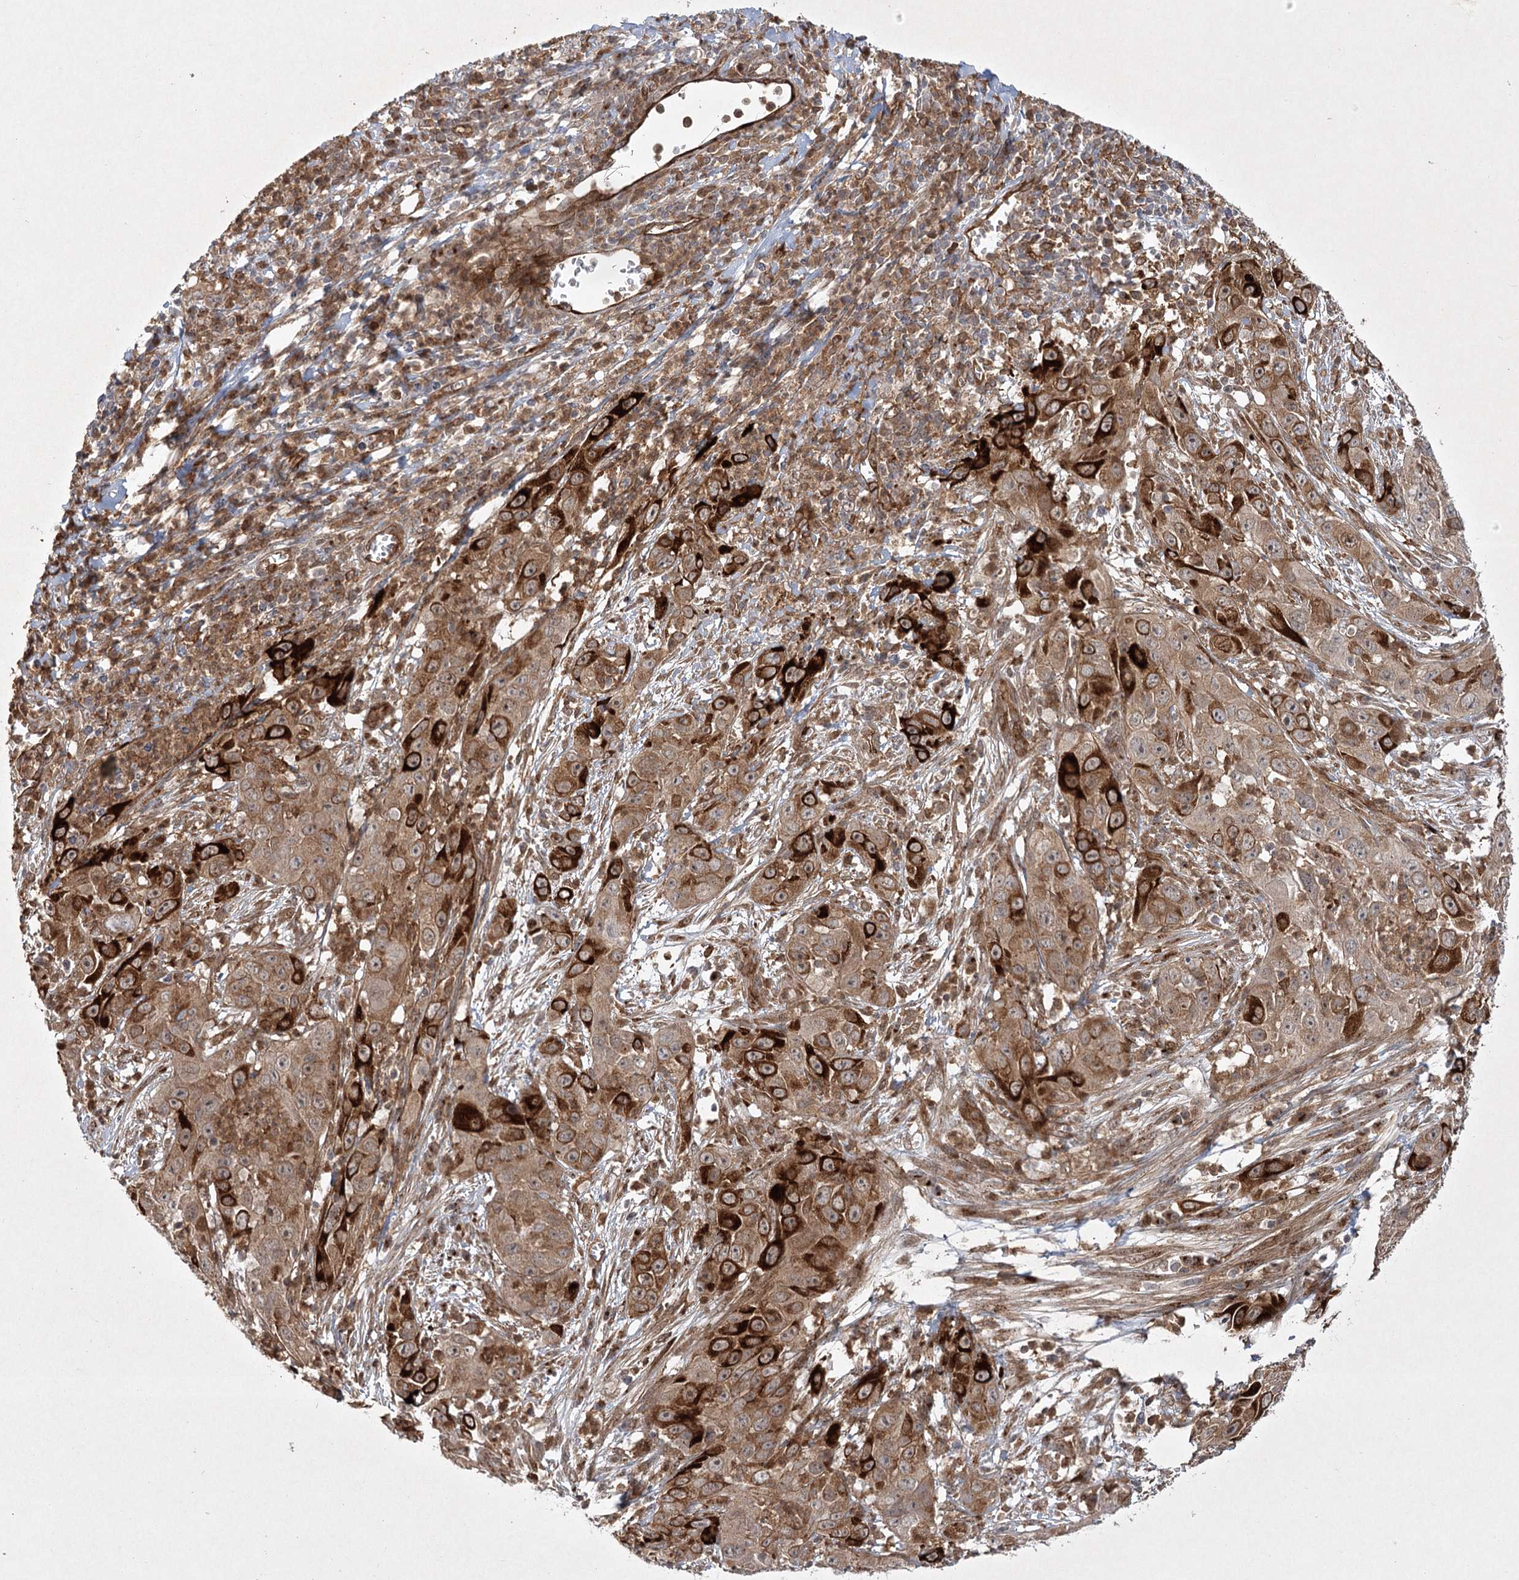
{"staining": {"intensity": "strong", "quantity": "25%-75%", "location": "cytoplasmic/membranous"}, "tissue": "cervical cancer", "cell_type": "Tumor cells", "image_type": "cancer", "snomed": [{"axis": "morphology", "description": "Squamous cell carcinoma, NOS"}, {"axis": "topography", "description": "Cervix"}], "caption": "Protein staining by immunohistochemistry shows strong cytoplasmic/membranous staining in about 25%-75% of tumor cells in cervical cancer. The staining is performed using DAB brown chromogen to label protein expression. The nuclei are counter-stained blue using hematoxylin.", "gene": "ARHGAP31", "patient": {"sex": "female", "age": 32}}